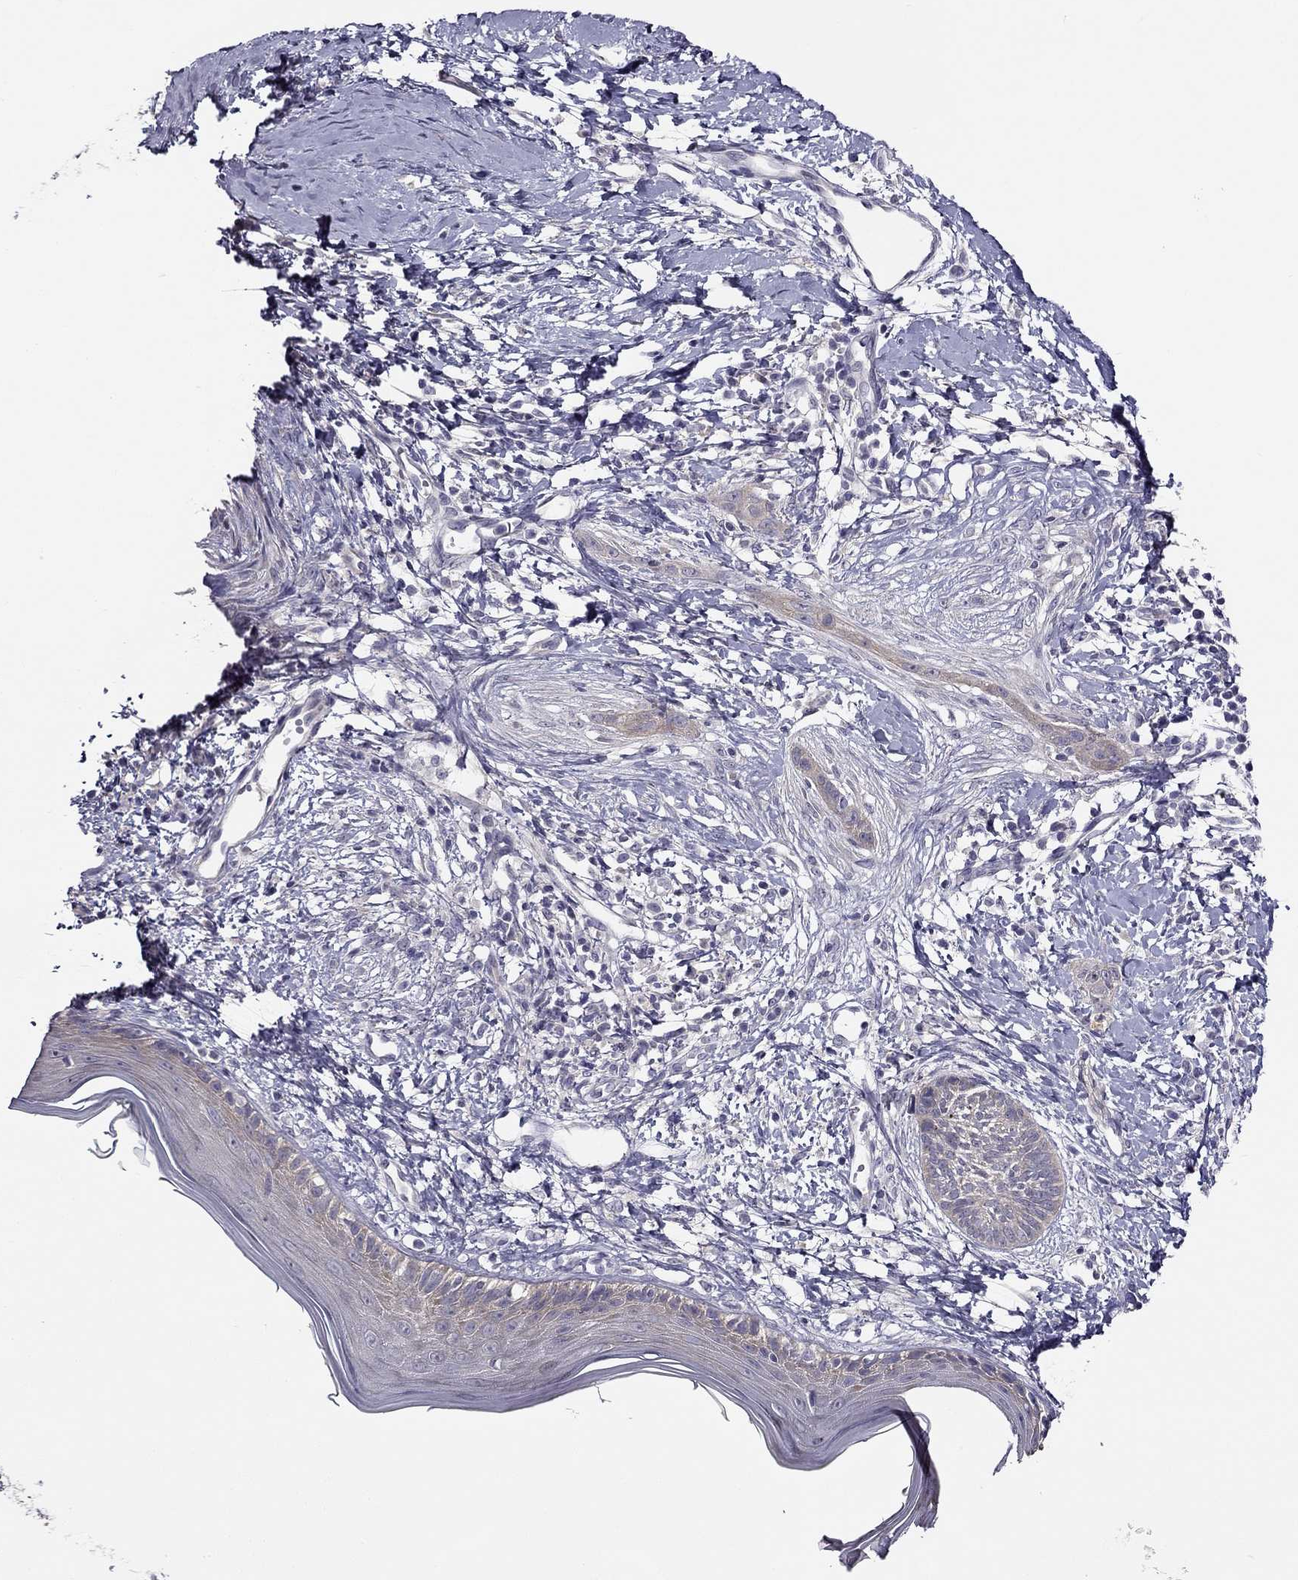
{"staining": {"intensity": "negative", "quantity": "none", "location": "none"}, "tissue": "skin cancer", "cell_type": "Tumor cells", "image_type": "cancer", "snomed": [{"axis": "morphology", "description": "Normal tissue, NOS"}, {"axis": "morphology", "description": "Basal cell carcinoma"}, {"axis": "topography", "description": "Skin"}], "caption": "Photomicrograph shows no protein positivity in tumor cells of skin basal cell carcinoma tissue.", "gene": "CNR1", "patient": {"sex": "male", "age": 84}}